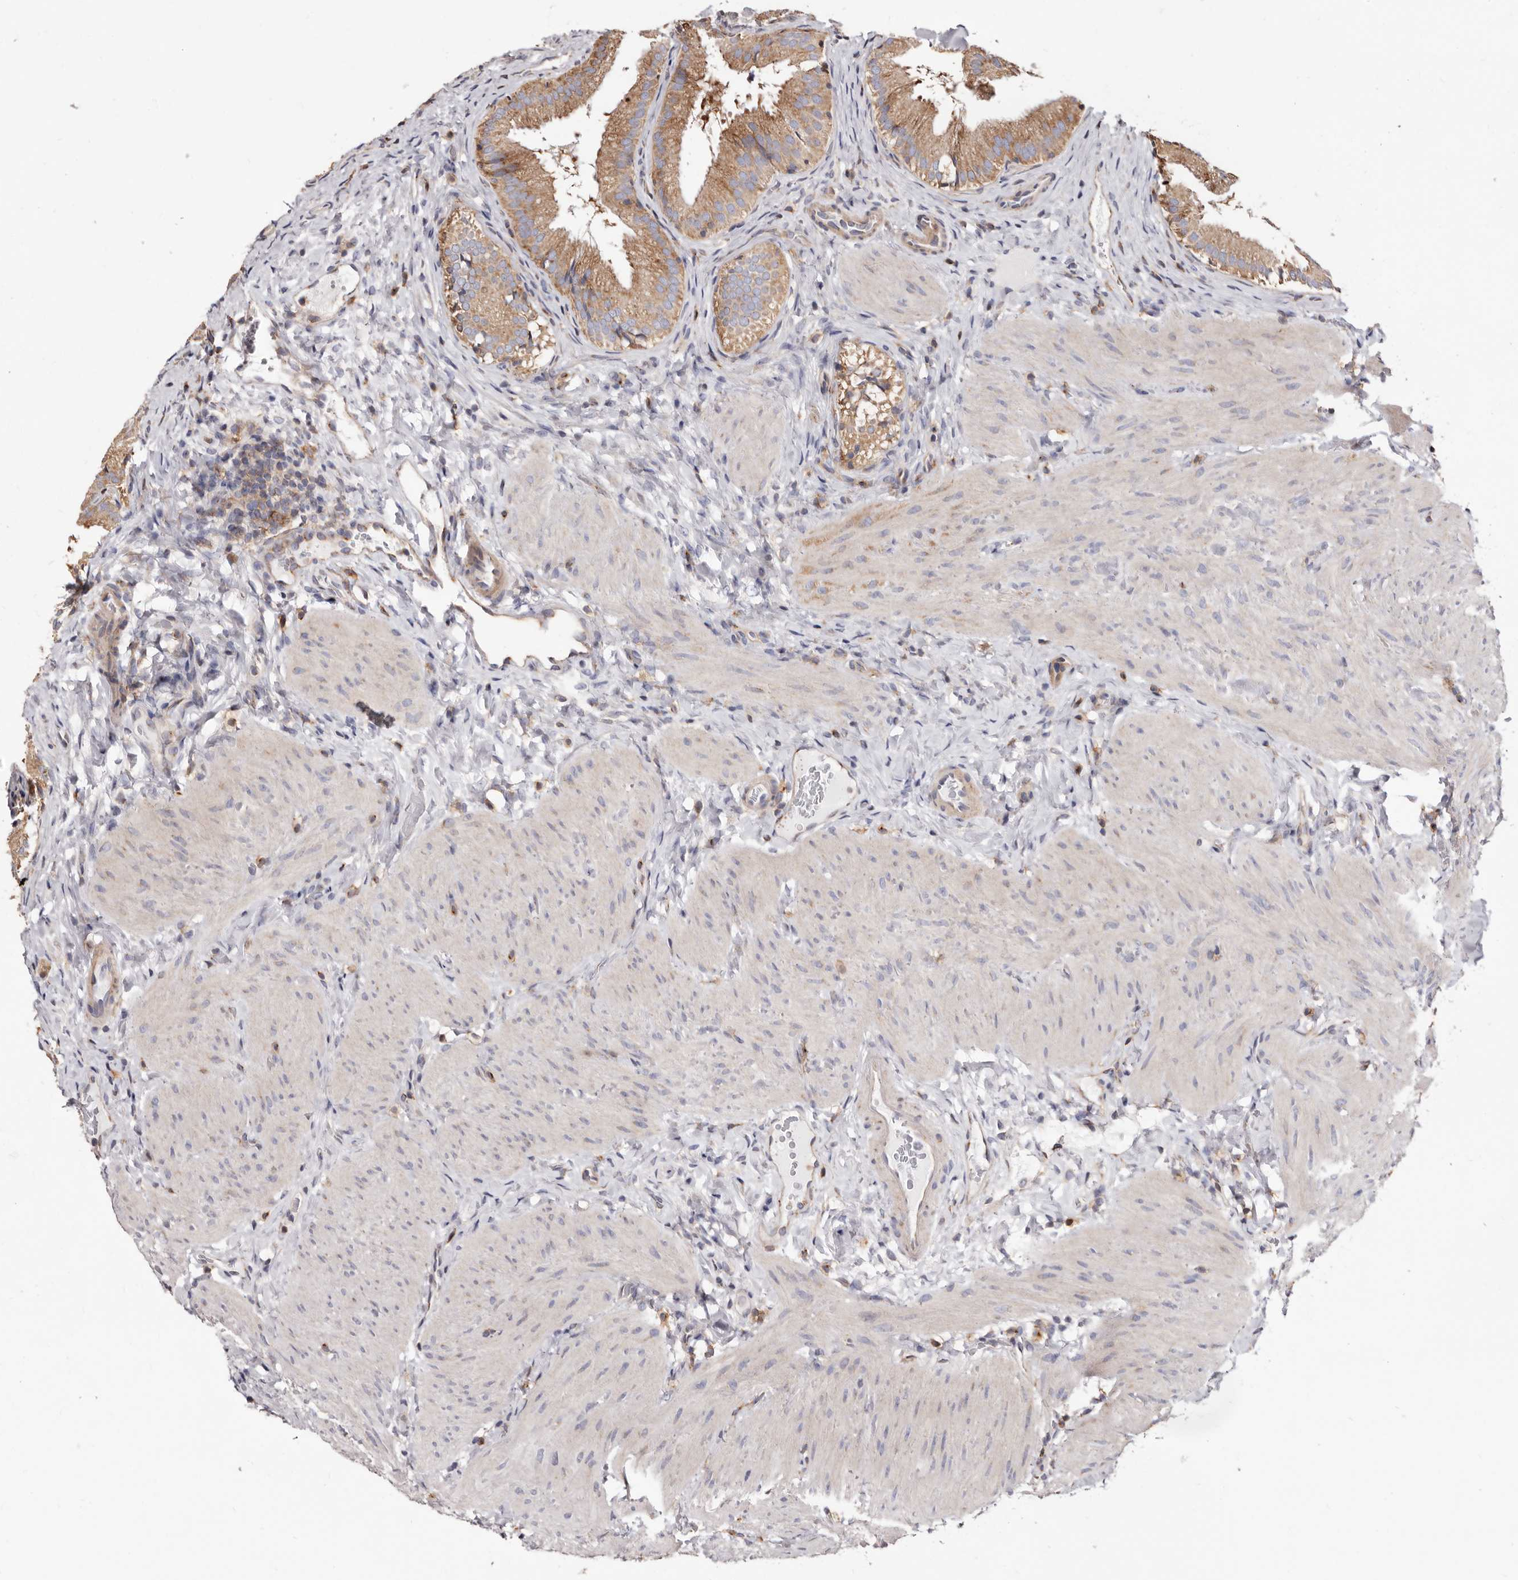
{"staining": {"intensity": "moderate", "quantity": ">75%", "location": "cytoplasmic/membranous"}, "tissue": "gallbladder", "cell_type": "Glandular cells", "image_type": "normal", "snomed": [{"axis": "morphology", "description": "Normal tissue, NOS"}, {"axis": "topography", "description": "Gallbladder"}], "caption": "Glandular cells display medium levels of moderate cytoplasmic/membranous staining in about >75% of cells in normal gallbladder.", "gene": "COQ8B", "patient": {"sex": "female", "age": 30}}